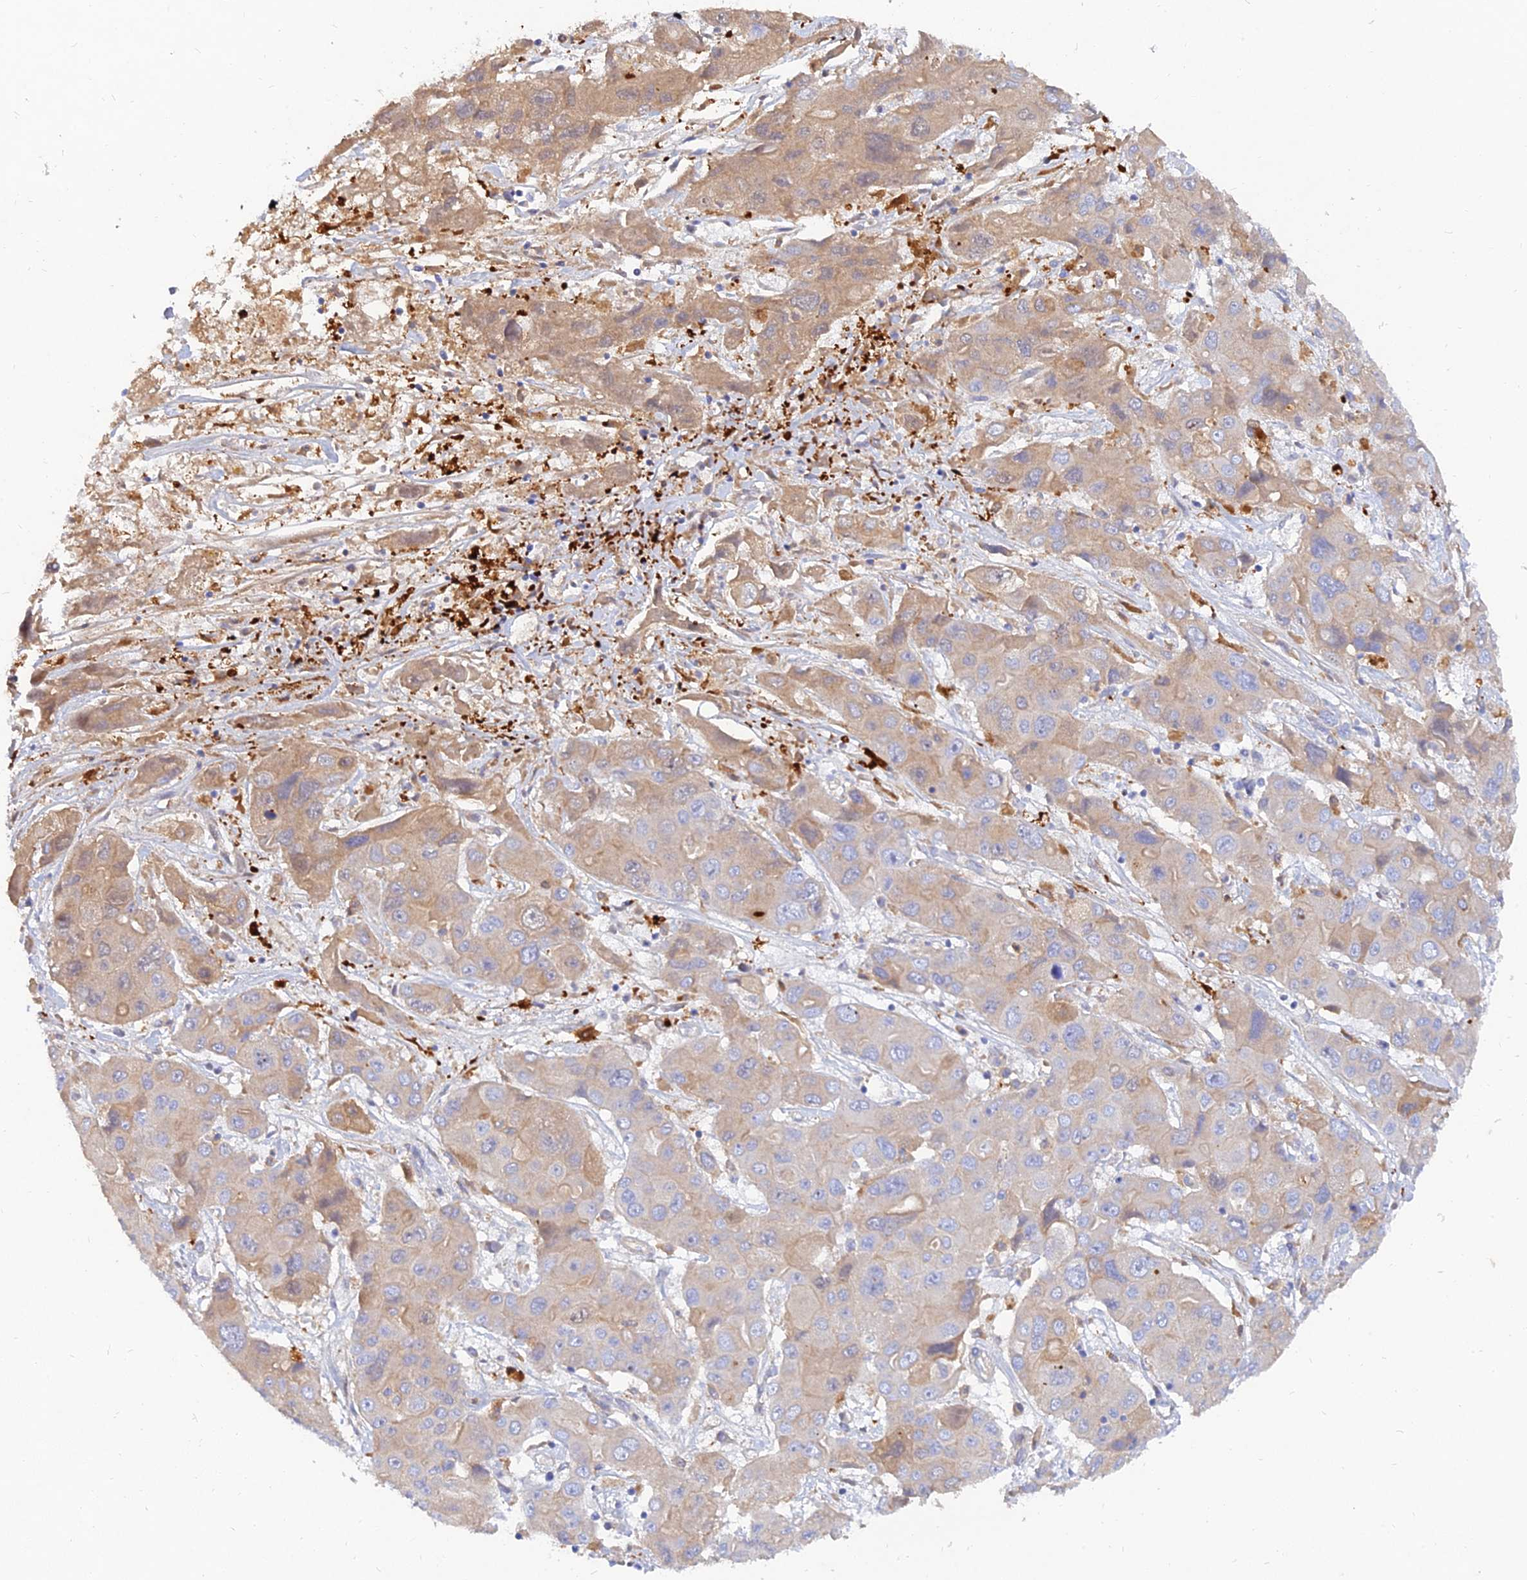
{"staining": {"intensity": "moderate", "quantity": "<25%", "location": "cytoplasmic/membranous"}, "tissue": "liver cancer", "cell_type": "Tumor cells", "image_type": "cancer", "snomed": [{"axis": "morphology", "description": "Cholangiocarcinoma"}, {"axis": "topography", "description": "Liver"}], "caption": "Human liver cancer (cholangiocarcinoma) stained with a protein marker demonstrates moderate staining in tumor cells.", "gene": "MROH1", "patient": {"sex": "male", "age": 67}}